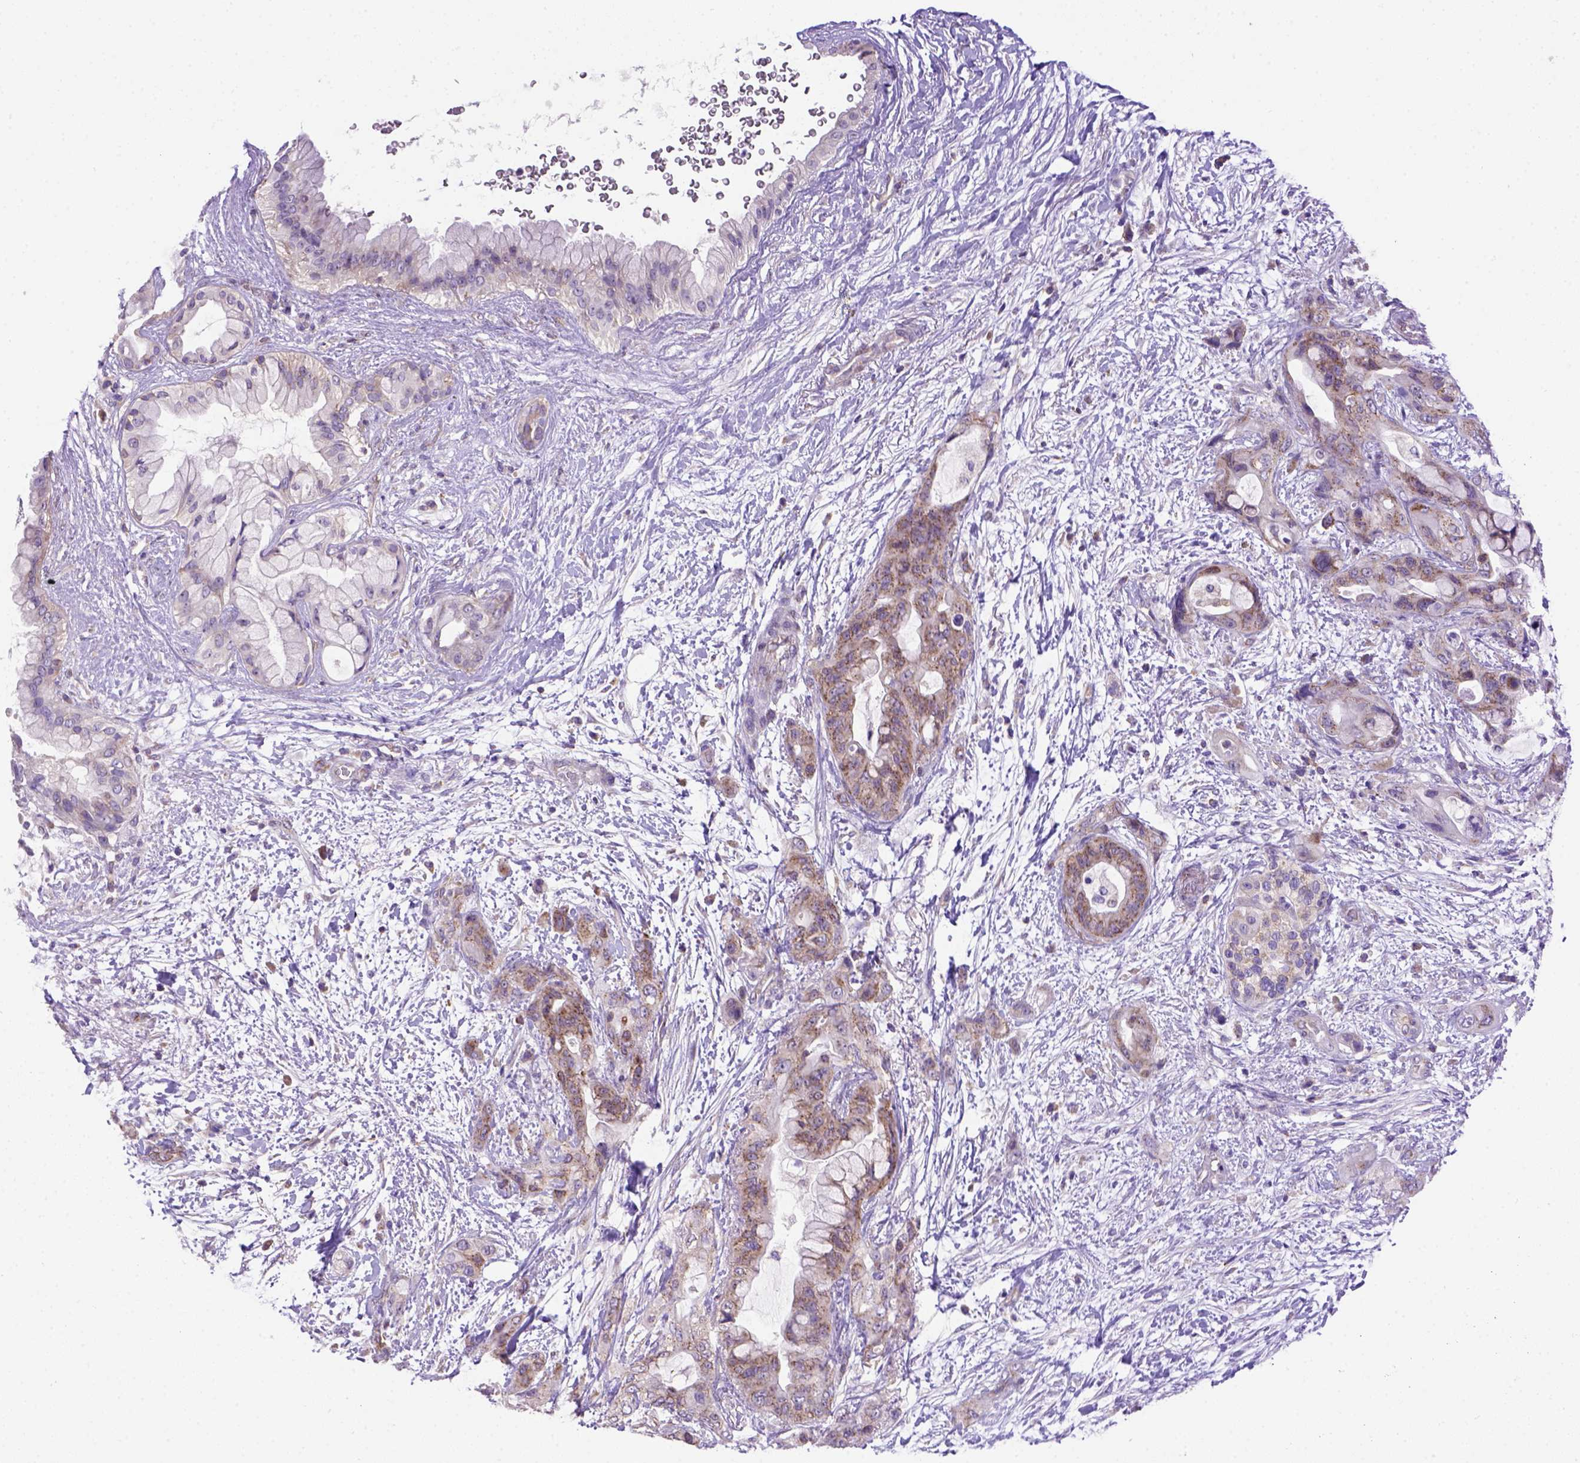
{"staining": {"intensity": "moderate", "quantity": ">75%", "location": "cytoplasmic/membranous"}, "tissue": "pancreatic cancer", "cell_type": "Tumor cells", "image_type": "cancer", "snomed": [{"axis": "morphology", "description": "Adenocarcinoma, NOS"}, {"axis": "topography", "description": "Pancreas"}], "caption": "An image of human adenocarcinoma (pancreatic) stained for a protein shows moderate cytoplasmic/membranous brown staining in tumor cells. (IHC, brightfield microscopy, high magnification).", "gene": "FOXI1", "patient": {"sex": "male", "age": 71}}